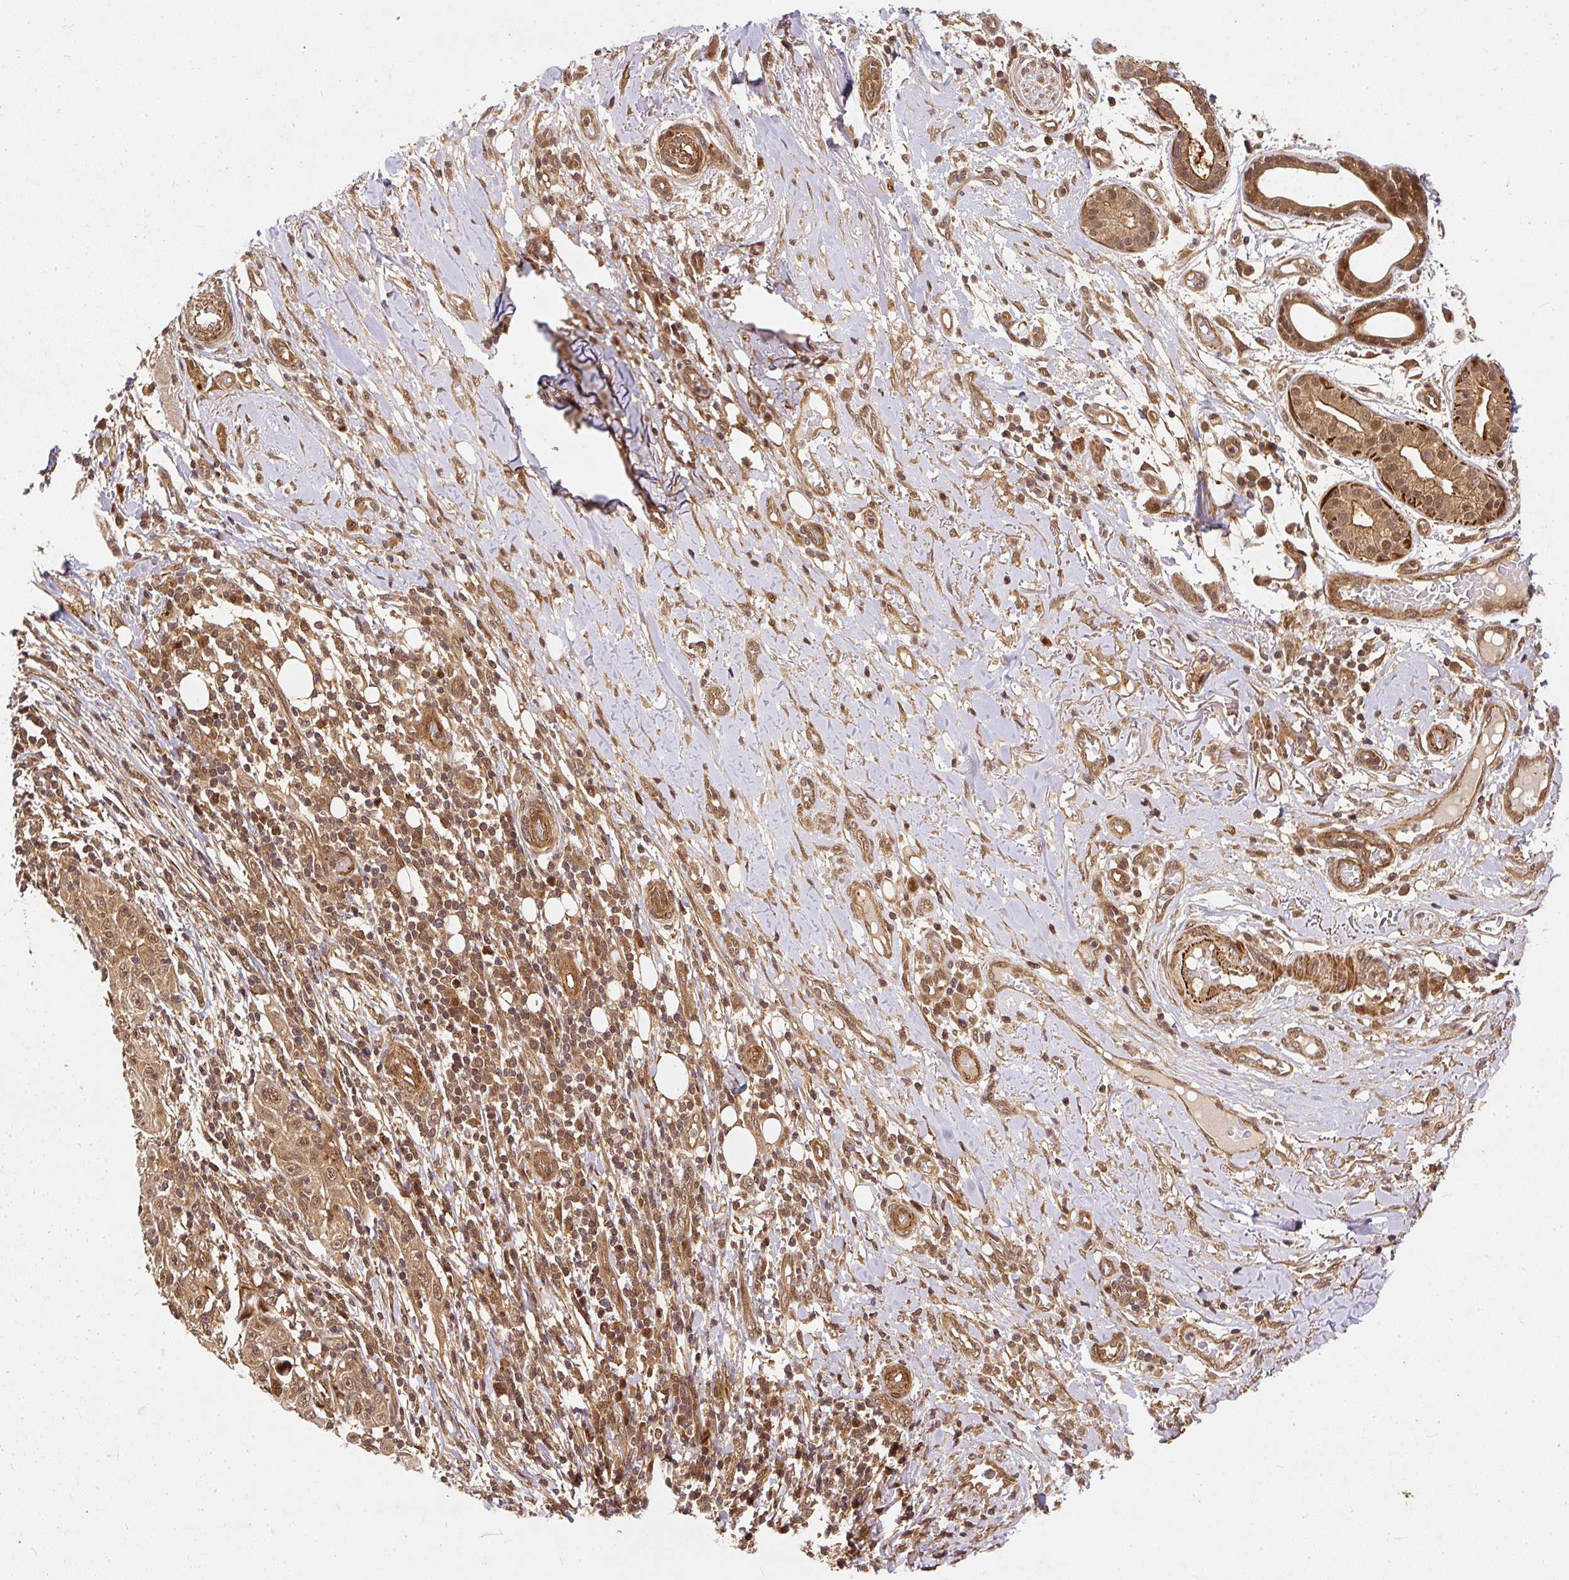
{"staining": {"intensity": "moderate", "quantity": ">75%", "location": "cytoplasmic/membranous,nuclear"}, "tissue": "skin cancer", "cell_type": "Tumor cells", "image_type": "cancer", "snomed": [{"axis": "morphology", "description": "Squamous cell carcinoma, NOS"}, {"axis": "topography", "description": "Skin"}], "caption": "Immunohistochemistry (IHC) photomicrograph of neoplastic tissue: human squamous cell carcinoma (skin) stained using immunohistochemistry (IHC) displays medium levels of moderate protein expression localized specifically in the cytoplasmic/membranous and nuclear of tumor cells, appearing as a cytoplasmic/membranous and nuclear brown color.", "gene": "PSMD1", "patient": {"sex": "female", "age": 88}}